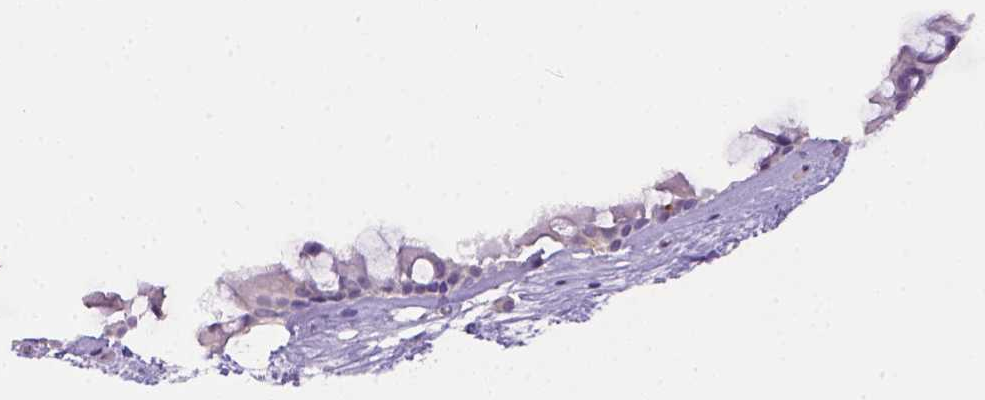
{"staining": {"intensity": "negative", "quantity": "none", "location": "none"}, "tissue": "nasopharynx", "cell_type": "Respiratory epithelial cells", "image_type": "normal", "snomed": [{"axis": "morphology", "description": "Normal tissue, NOS"}, {"axis": "topography", "description": "Nasopharynx"}], "caption": "Immunohistochemical staining of benign nasopharynx displays no significant positivity in respiratory epithelial cells. (DAB (3,3'-diaminobenzidine) immunohistochemistry, high magnification).", "gene": "CD3E", "patient": {"sex": "male", "age": 68}}